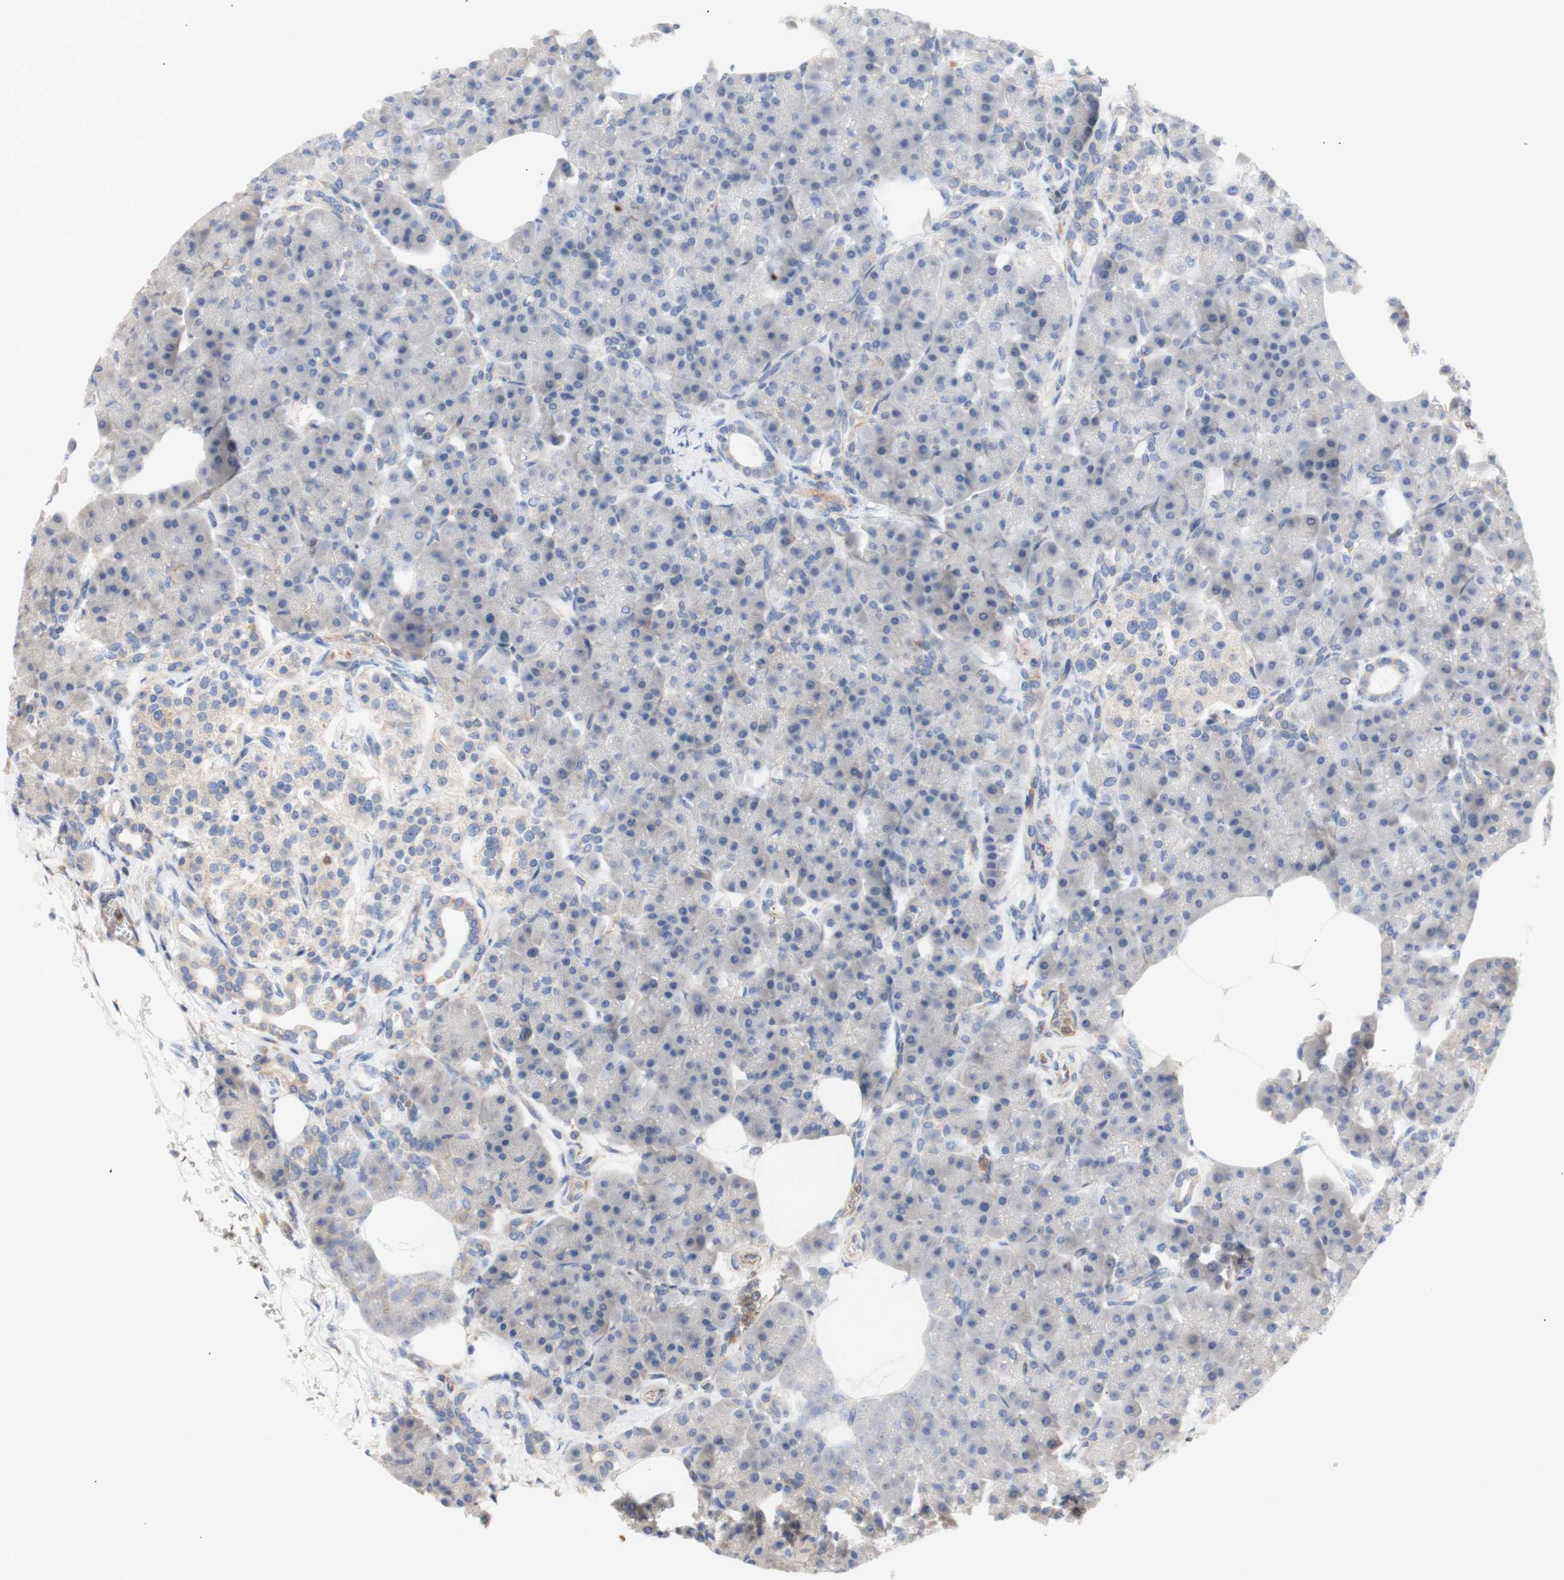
{"staining": {"intensity": "negative", "quantity": "none", "location": "none"}, "tissue": "pancreas", "cell_type": "Exocrine glandular cells", "image_type": "normal", "snomed": [{"axis": "morphology", "description": "Normal tissue, NOS"}, {"axis": "topography", "description": "Pancreas"}], "caption": "This micrograph is of normal pancreas stained with IHC to label a protein in brown with the nuclei are counter-stained blue. There is no staining in exocrine glandular cells. (IHC, brightfield microscopy, high magnification).", "gene": "IKBKG", "patient": {"sex": "female", "age": 70}}